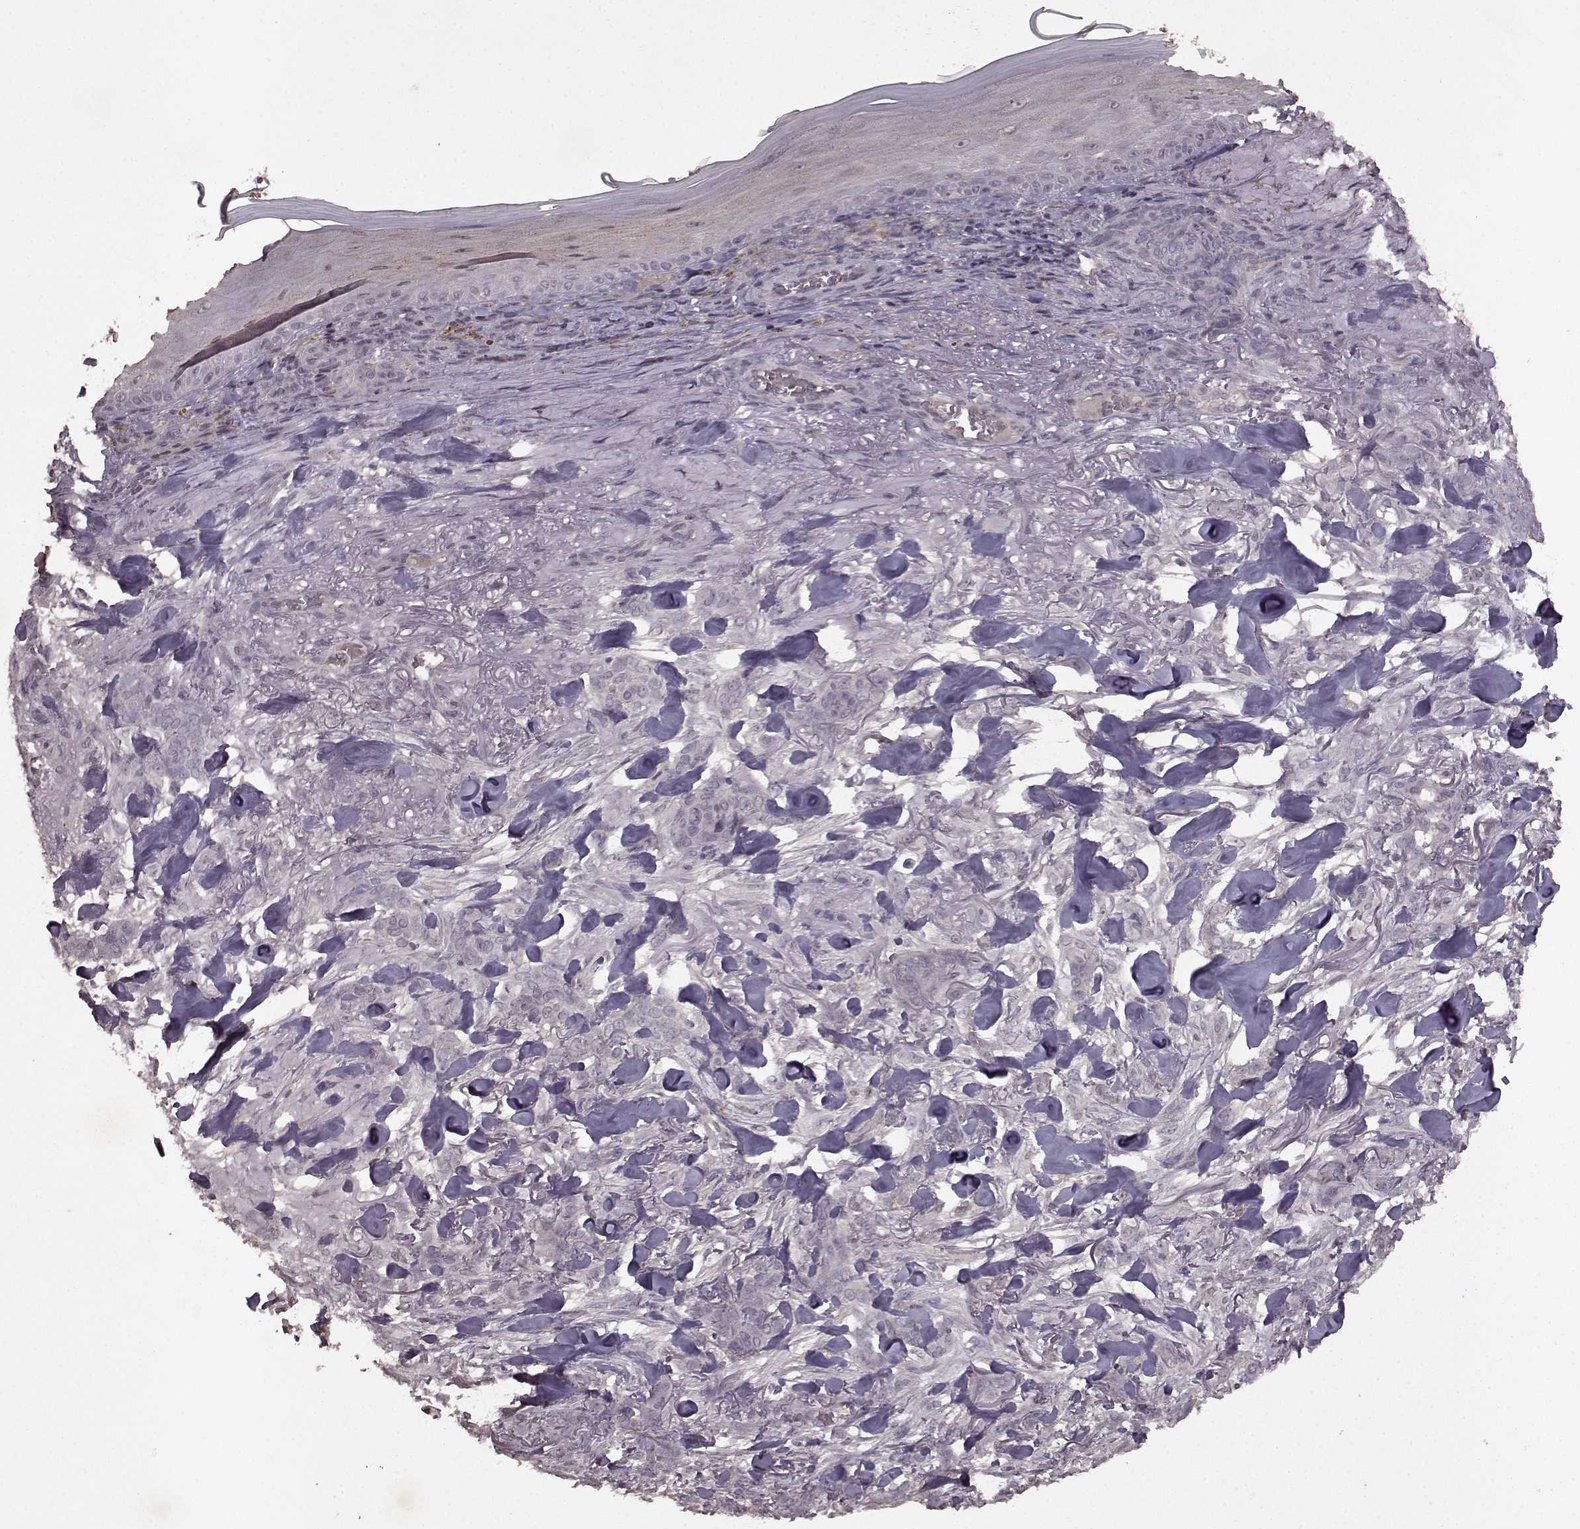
{"staining": {"intensity": "negative", "quantity": "none", "location": "none"}, "tissue": "skin cancer", "cell_type": "Tumor cells", "image_type": "cancer", "snomed": [{"axis": "morphology", "description": "Basal cell carcinoma"}, {"axis": "topography", "description": "Skin"}], "caption": "Tumor cells show no significant staining in basal cell carcinoma (skin).", "gene": "LHB", "patient": {"sex": "female", "age": 61}}